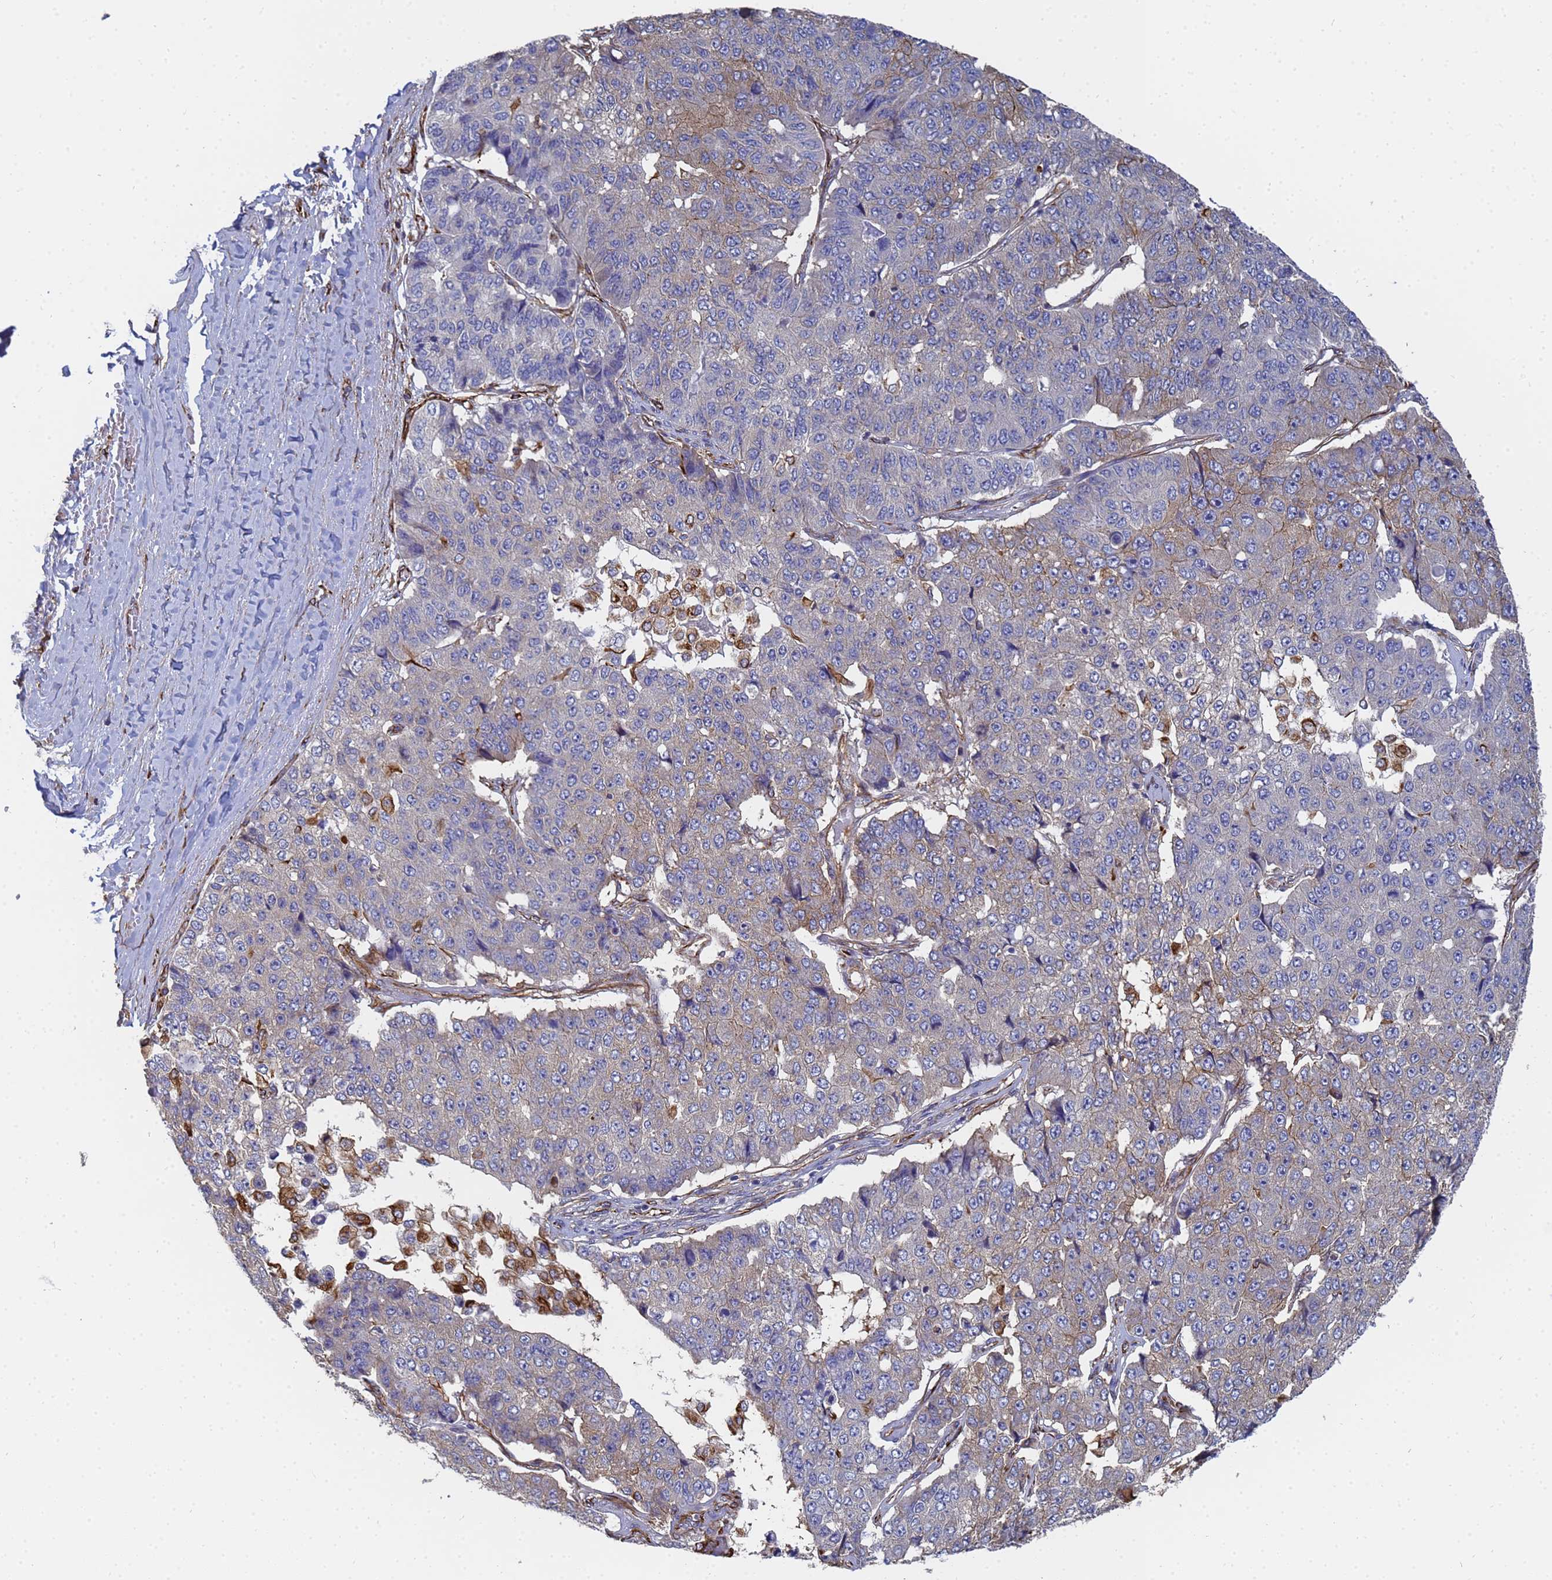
{"staining": {"intensity": "negative", "quantity": "none", "location": "none"}, "tissue": "pancreatic cancer", "cell_type": "Tumor cells", "image_type": "cancer", "snomed": [{"axis": "morphology", "description": "Adenocarcinoma, NOS"}, {"axis": "topography", "description": "Pancreas"}], "caption": "Tumor cells are negative for protein expression in human pancreatic cancer (adenocarcinoma).", "gene": "SYT13", "patient": {"sex": "male", "age": 50}}